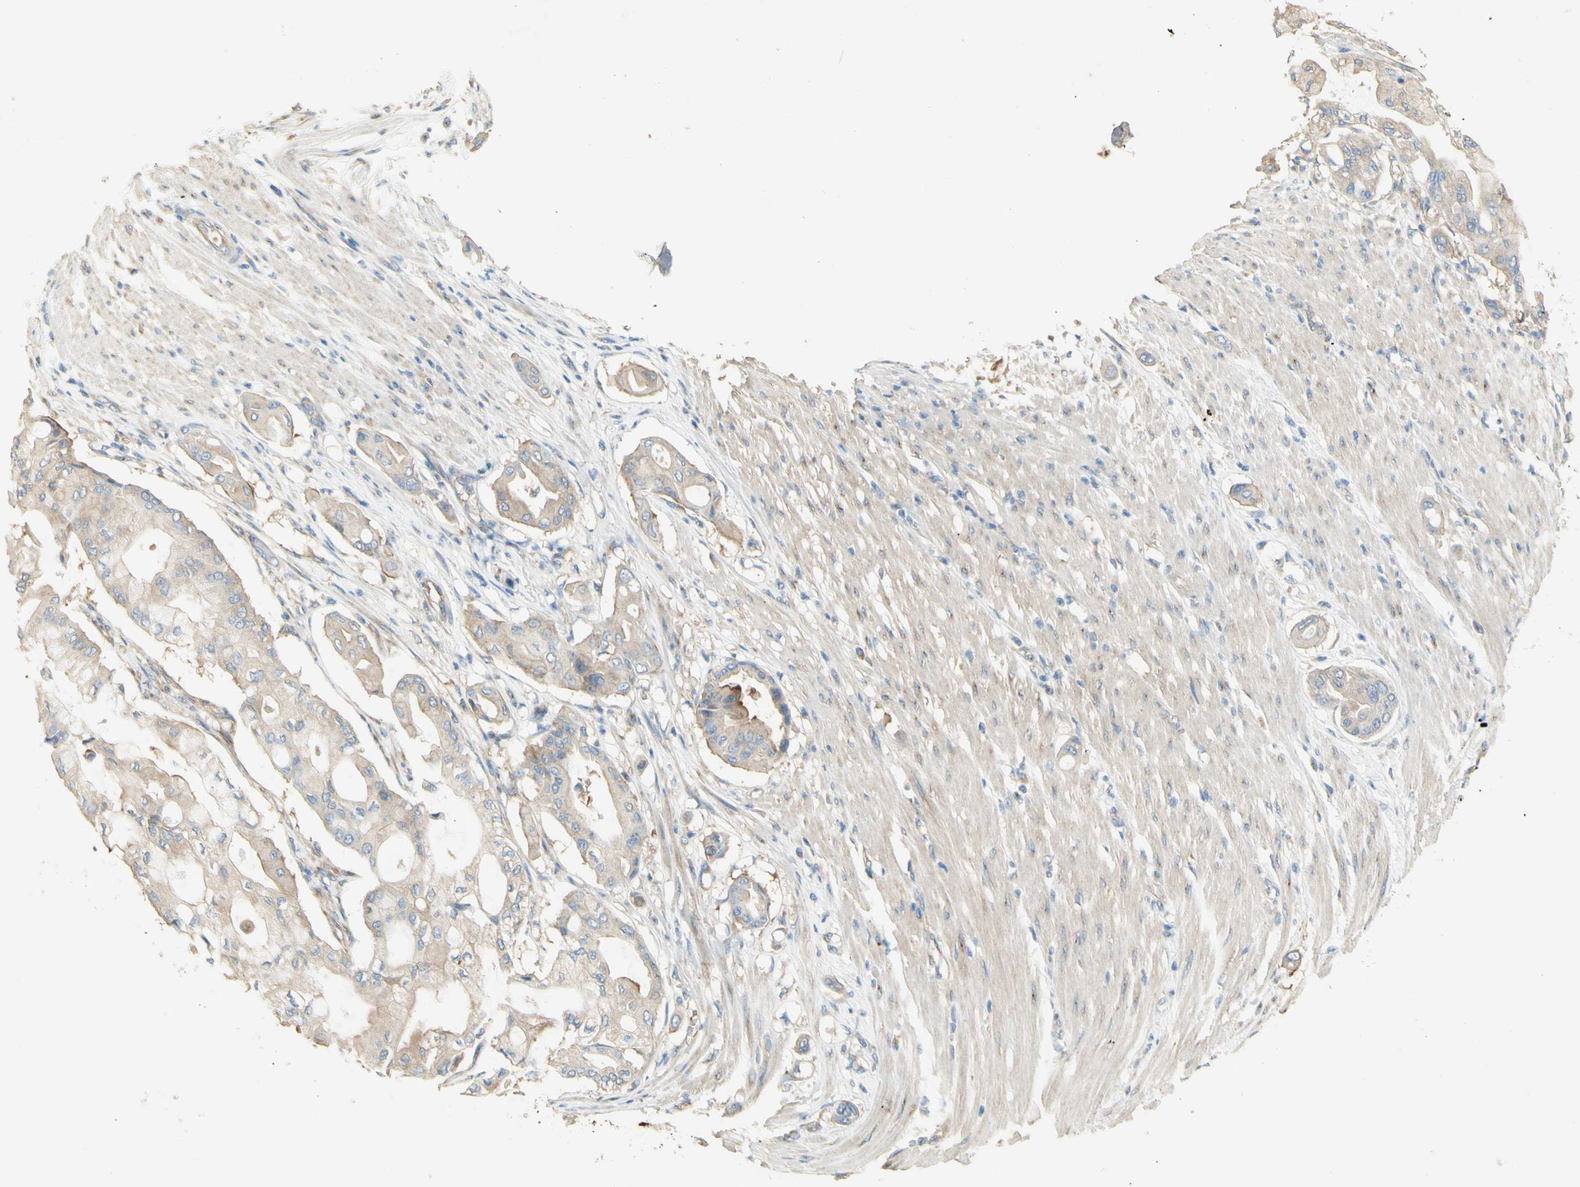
{"staining": {"intensity": "moderate", "quantity": "25%-75%", "location": "cytoplasmic/membranous"}, "tissue": "pancreatic cancer", "cell_type": "Tumor cells", "image_type": "cancer", "snomed": [{"axis": "morphology", "description": "Adenocarcinoma, NOS"}, {"axis": "morphology", "description": "Adenocarcinoma, metastatic, NOS"}, {"axis": "topography", "description": "Lymph node"}, {"axis": "topography", "description": "Pancreas"}, {"axis": "topography", "description": "Duodenum"}], "caption": "Human pancreatic cancer stained for a protein (brown) reveals moderate cytoplasmic/membranous positive positivity in approximately 25%-75% of tumor cells.", "gene": "DYNC1H1", "patient": {"sex": "female", "age": 64}}